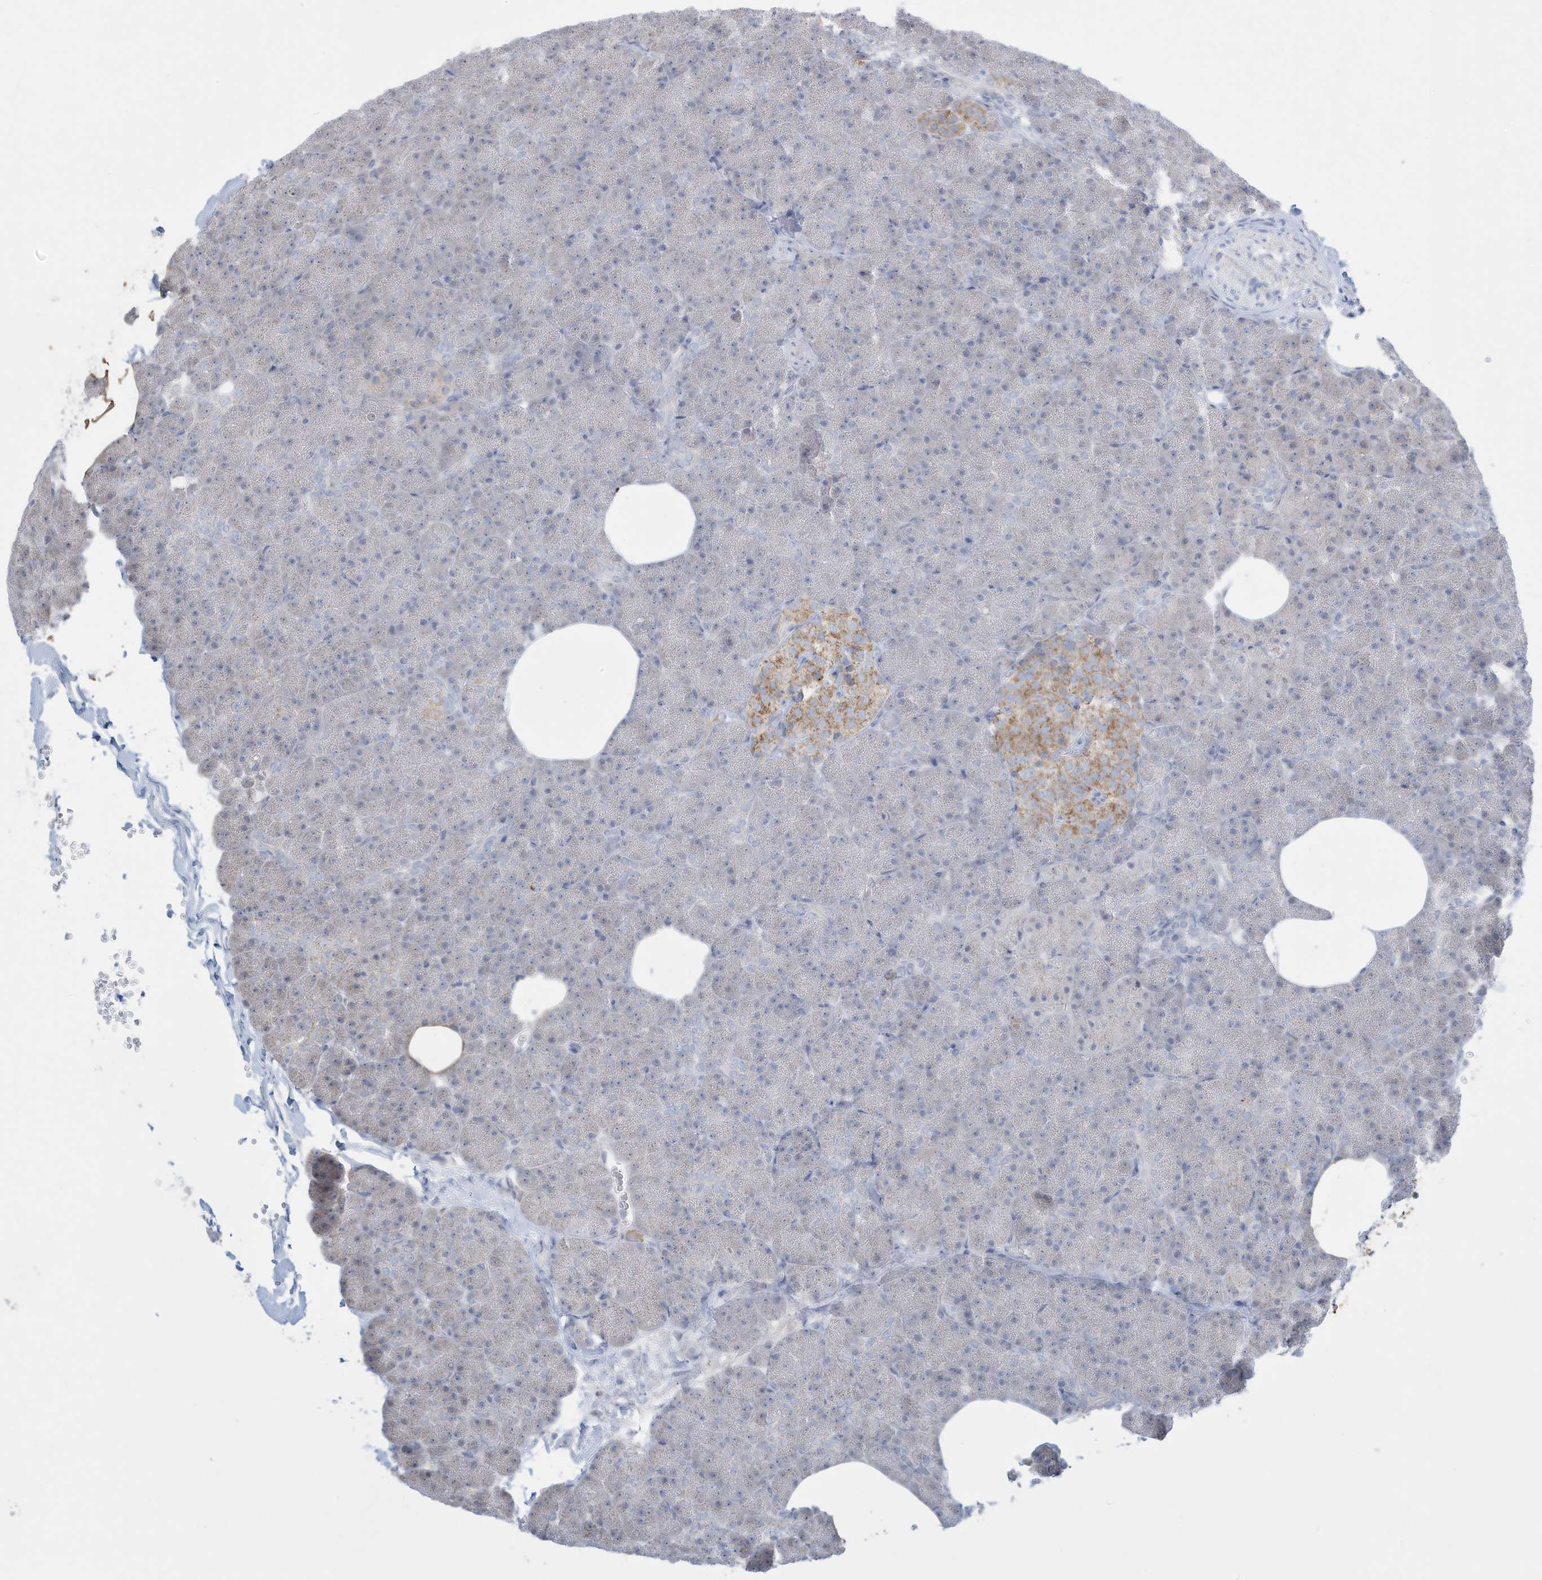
{"staining": {"intensity": "negative", "quantity": "none", "location": "none"}, "tissue": "pancreas", "cell_type": "Exocrine glandular cells", "image_type": "normal", "snomed": [{"axis": "morphology", "description": "Normal tissue, NOS"}, {"axis": "morphology", "description": "Carcinoid, malignant, NOS"}, {"axis": "topography", "description": "Pancreas"}], "caption": "Exocrine glandular cells are negative for brown protein staining in benign pancreas. Nuclei are stained in blue.", "gene": "FNDC1", "patient": {"sex": "female", "age": 35}}